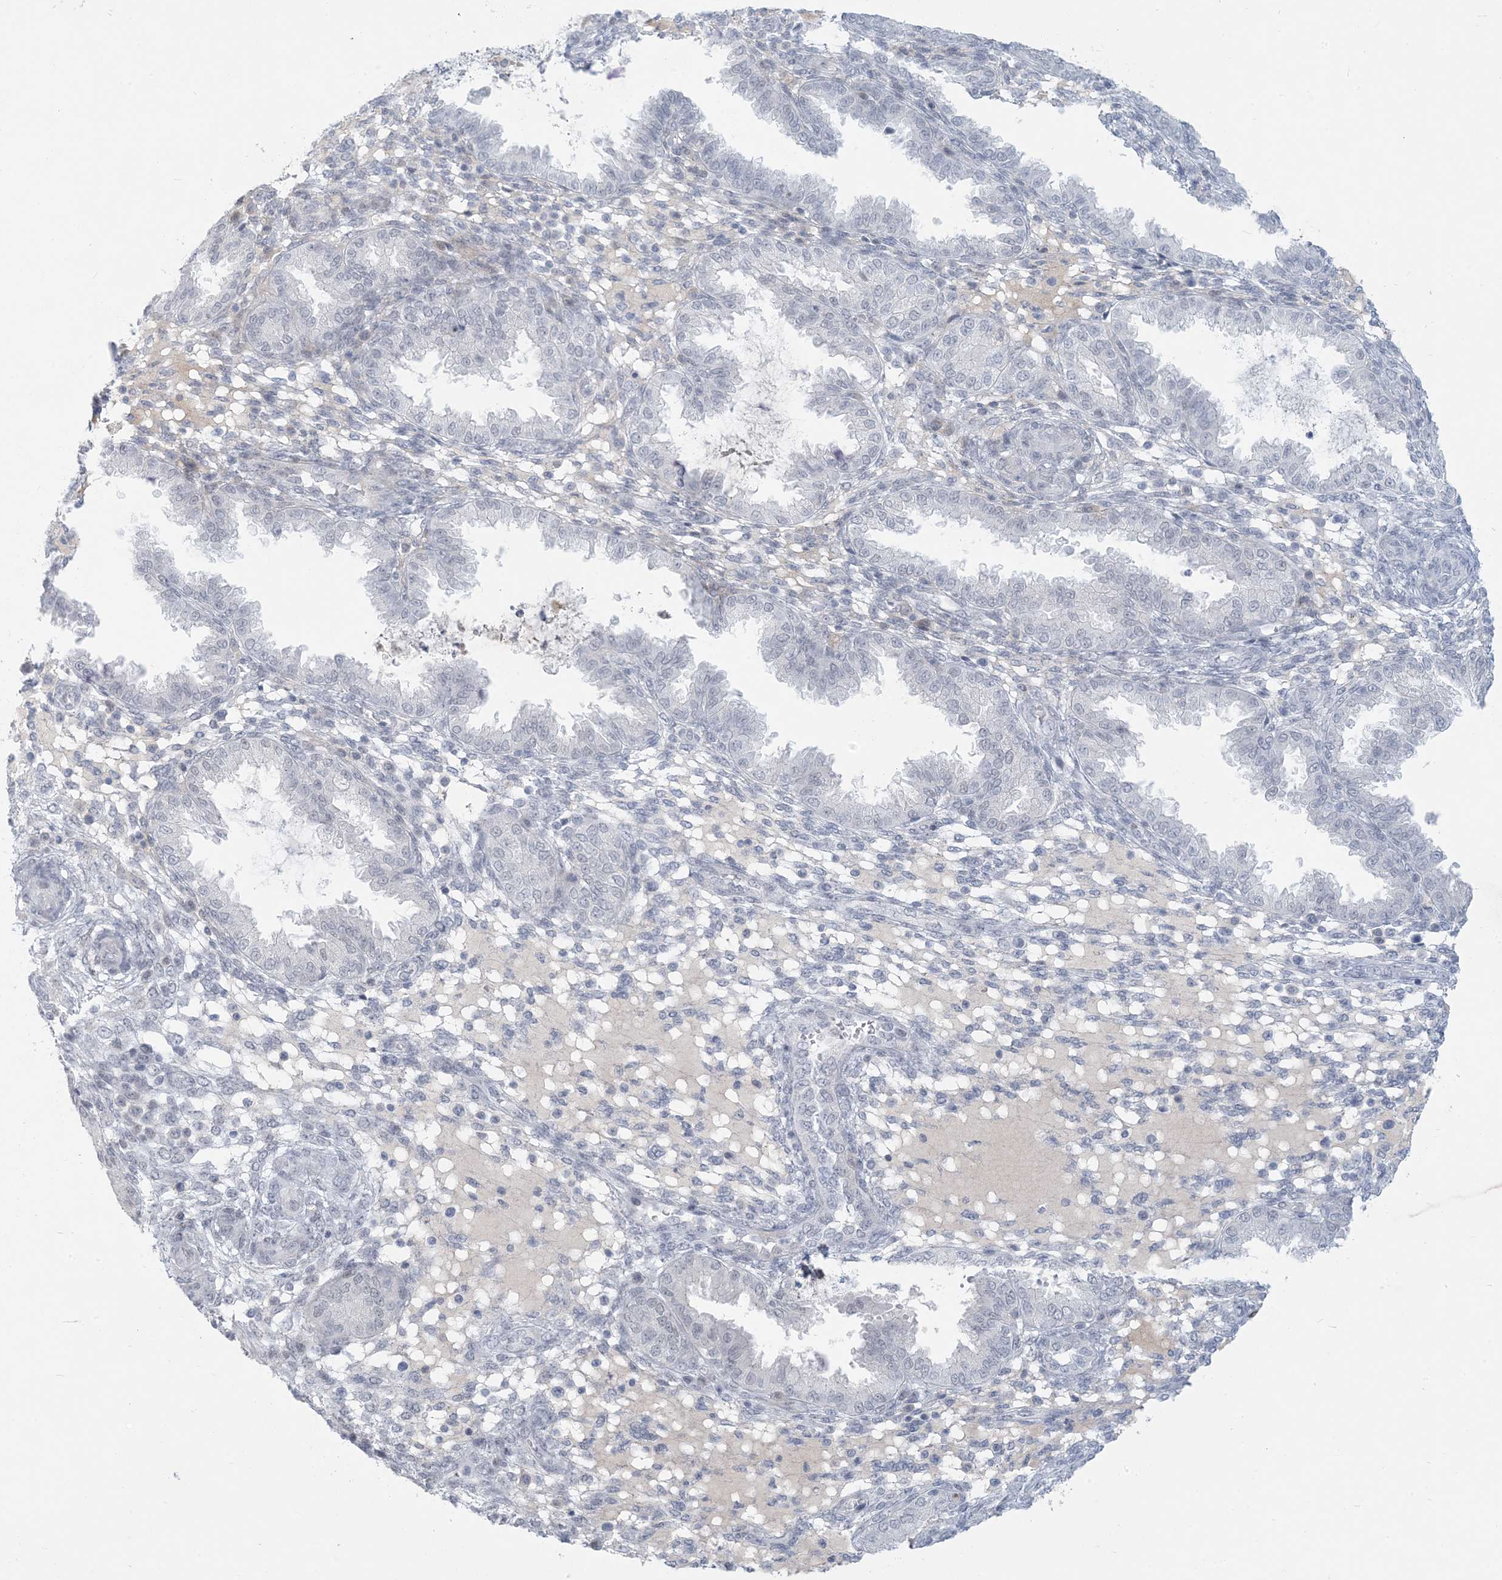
{"staining": {"intensity": "negative", "quantity": "none", "location": "none"}, "tissue": "endometrium", "cell_type": "Cells in endometrial stroma", "image_type": "normal", "snomed": [{"axis": "morphology", "description": "Normal tissue, NOS"}, {"axis": "topography", "description": "Endometrium"}], "caption": "This is an immunohistochemistry (IHC) micrograph of unremarkable endometrium. There is no staining in cells in endometrial stroma.", "gene": "SCML1", "patient": {"sex": "female", "age": 33}}